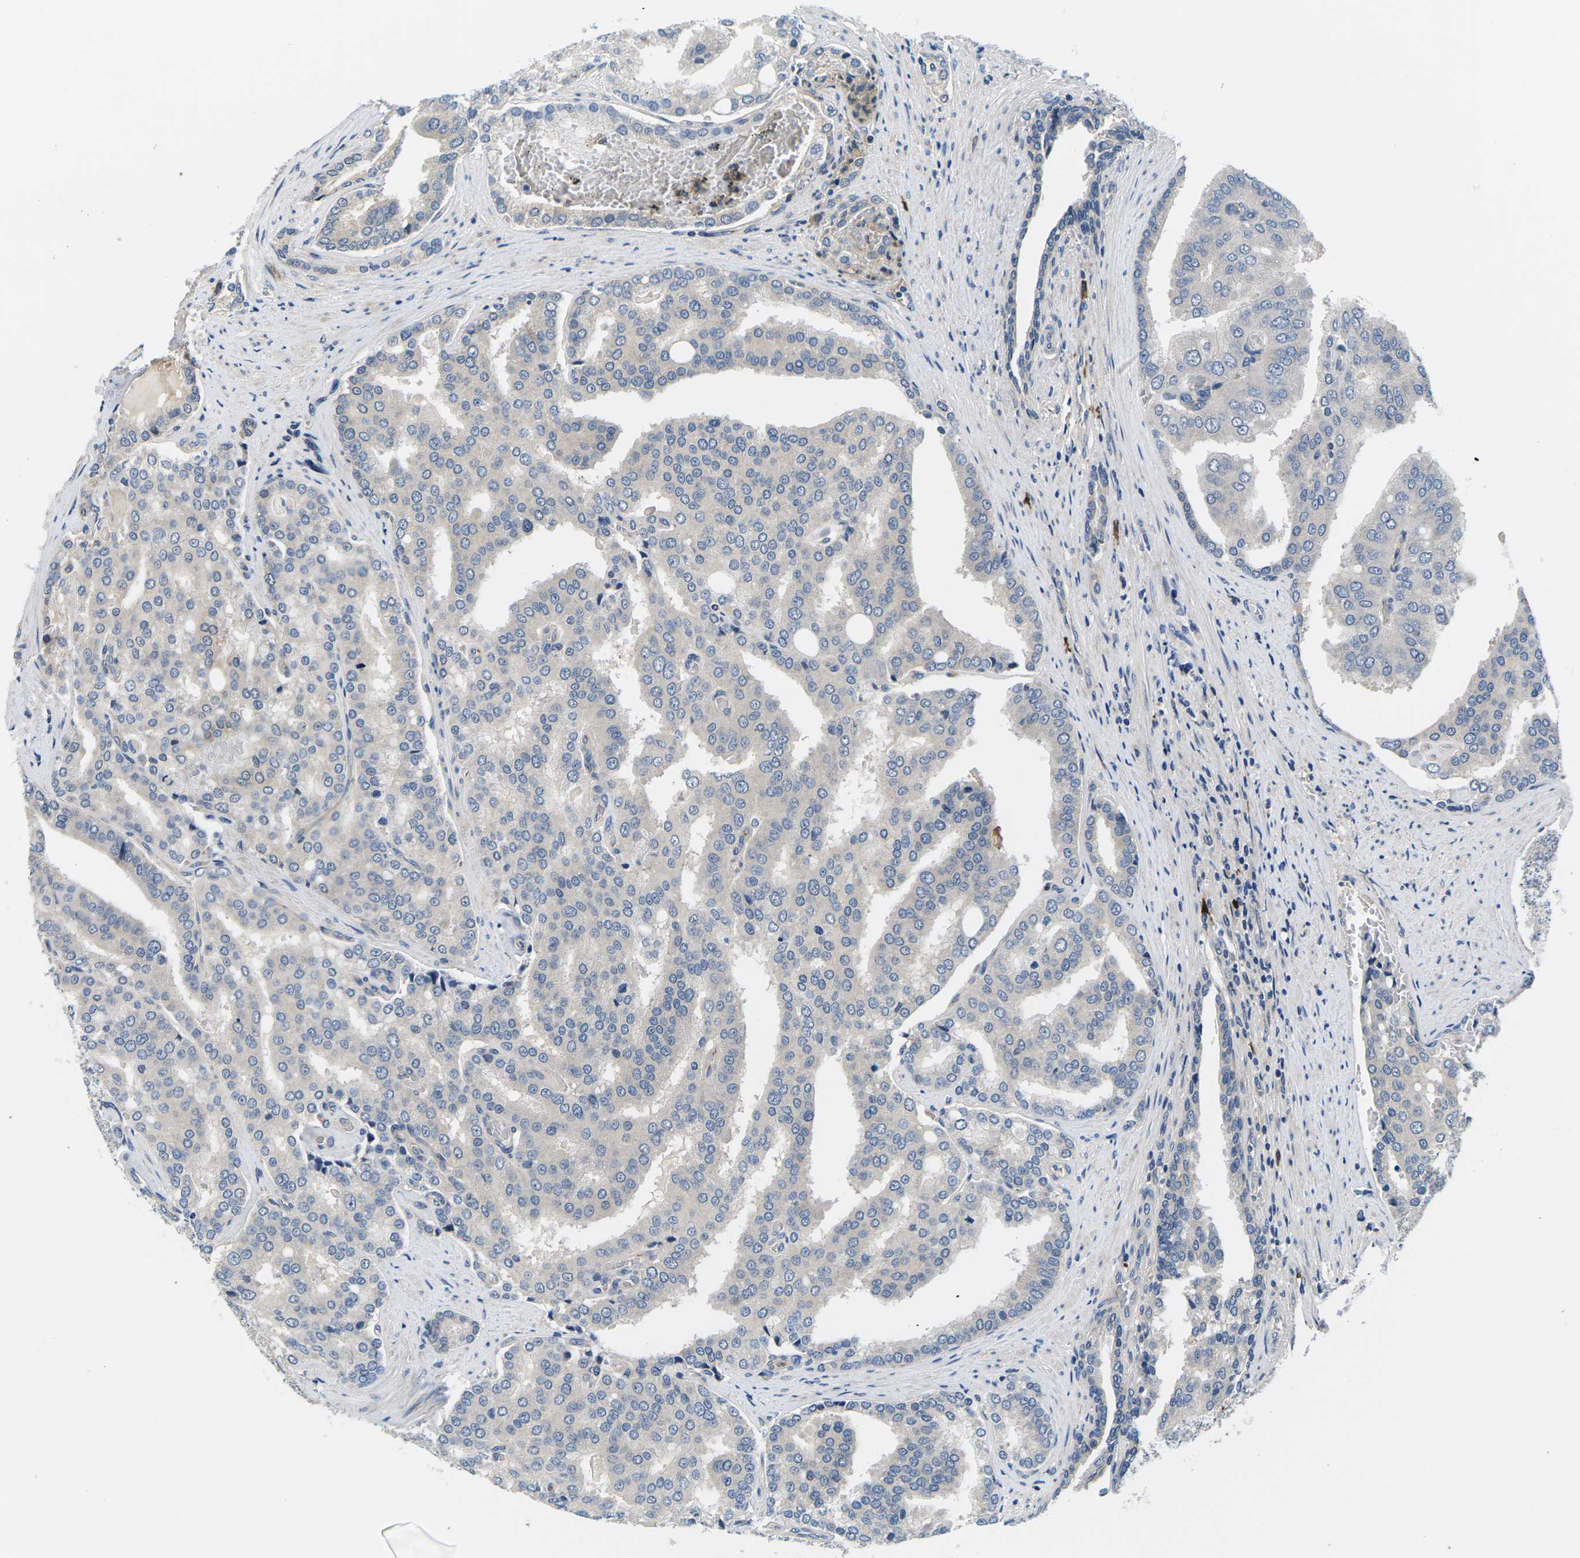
{"staining": {"intensity": "negative", "quantity": "none", "location": "none"}, "tissue": "prostate cancer", "cell_type": "Tumor cells", "image_type": "cancer", "snomed": [{"axis": "morphology", "description": "Adenocarcinoma, High grade"}, {"axis": "topography", "description": "Prostate"}], "caption": "Prostate high-grade adenocarcinoma stained for a protein using IHC reveals no staining tumor cells.", "gene": "PLCE1", "patient": {"sex": "male", "age": 50}}